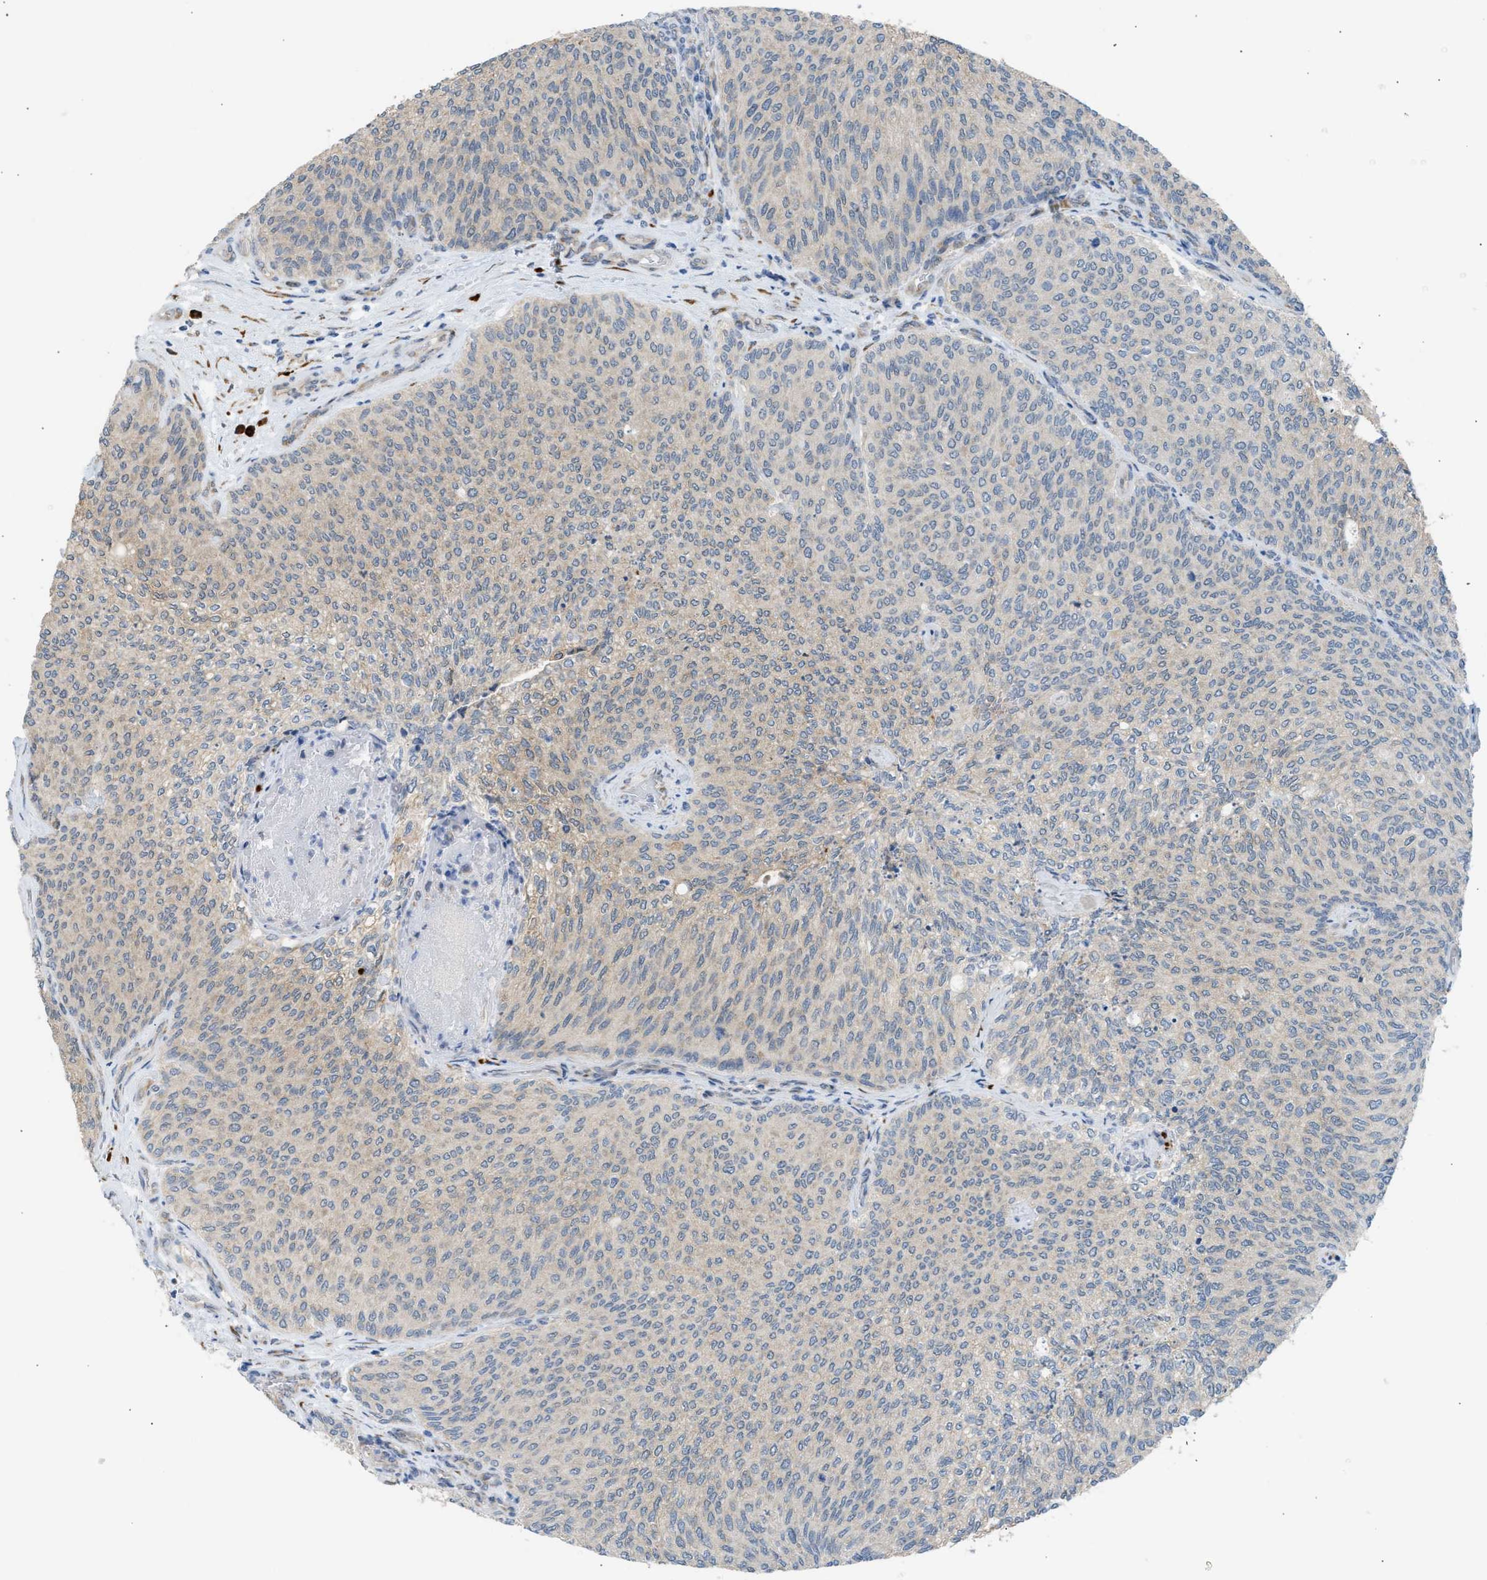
{"staining": {"intensity": "weak", "quantity": "<25%", "location": "cytoplasmic/membranous"}, "tissue": "urothelial cancer", "cell_type": "Tumor cells", "image_type": "cancer", "snomed": [{"axis": "morphology", "description": "Urothelial carcinoma, Low grade"}, {"axis": "topography", "description": "Urinary bladder"}], "caption": "Low-grade urothelial carcinoma stained for a protein using IHC shows no positivity tumor cells.", "gene": "KCNC2", "patient": {"sex": "female", "age": 79}}